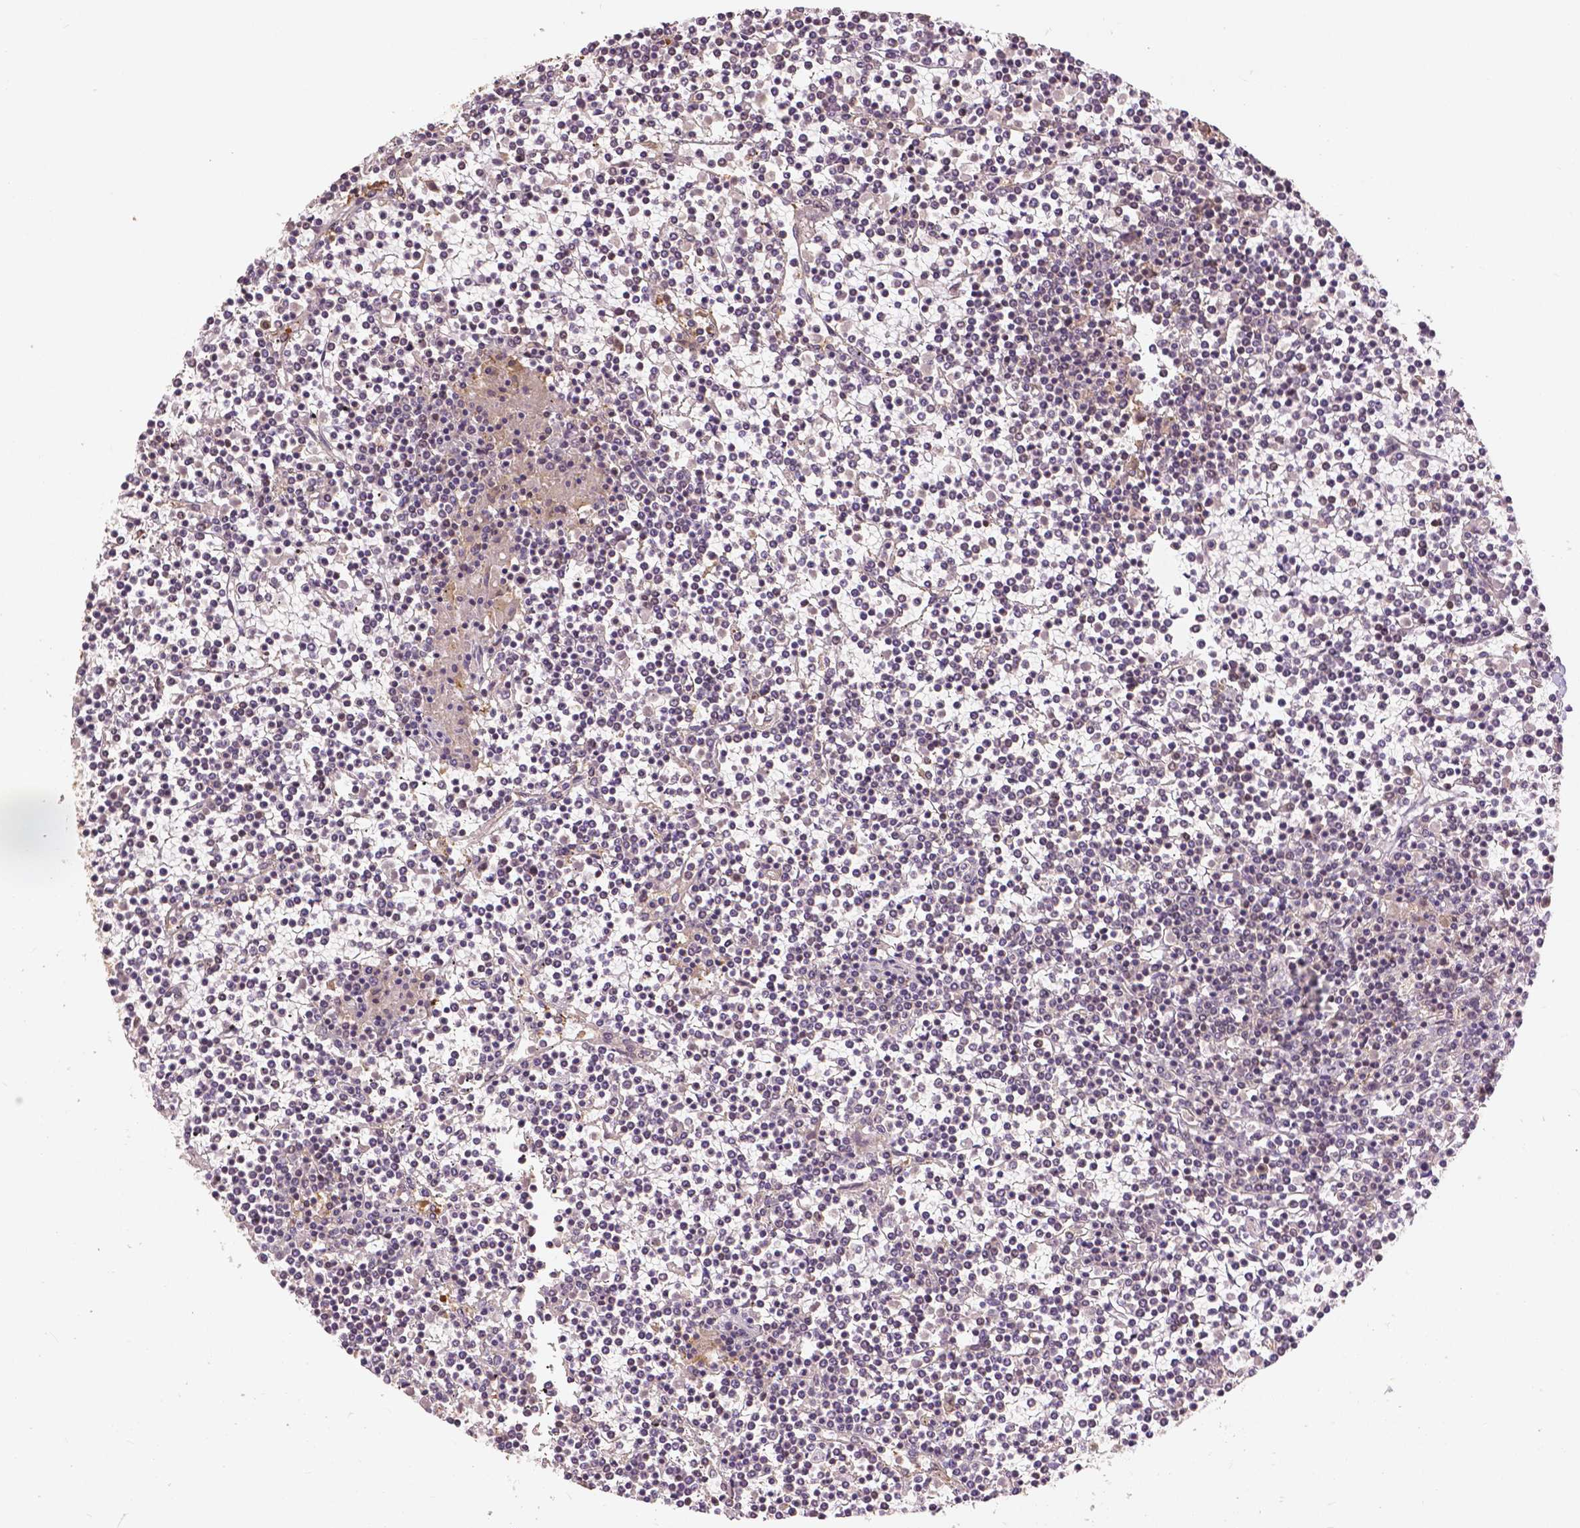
{"staining": {"intensity": "negative", "quantity": "none", "location": "none"}, "tissue": "lymphoma", "cell_type": "Tumor cells", "image_type": "cancer", "snomed": [{"axis": "morphology", "description": "Malignant lymphoma, non-Hodgkin's type, Low grade"}, {"axis": "topography", "description": "Spleen"}], "caption": "Tumor cells are negative for protein expression in human malignant lymphoma, non-Hodgkin's type (low-grade).", "gene": "MAP1LC3B", "patient": {"sex": "female", "age": 19}}